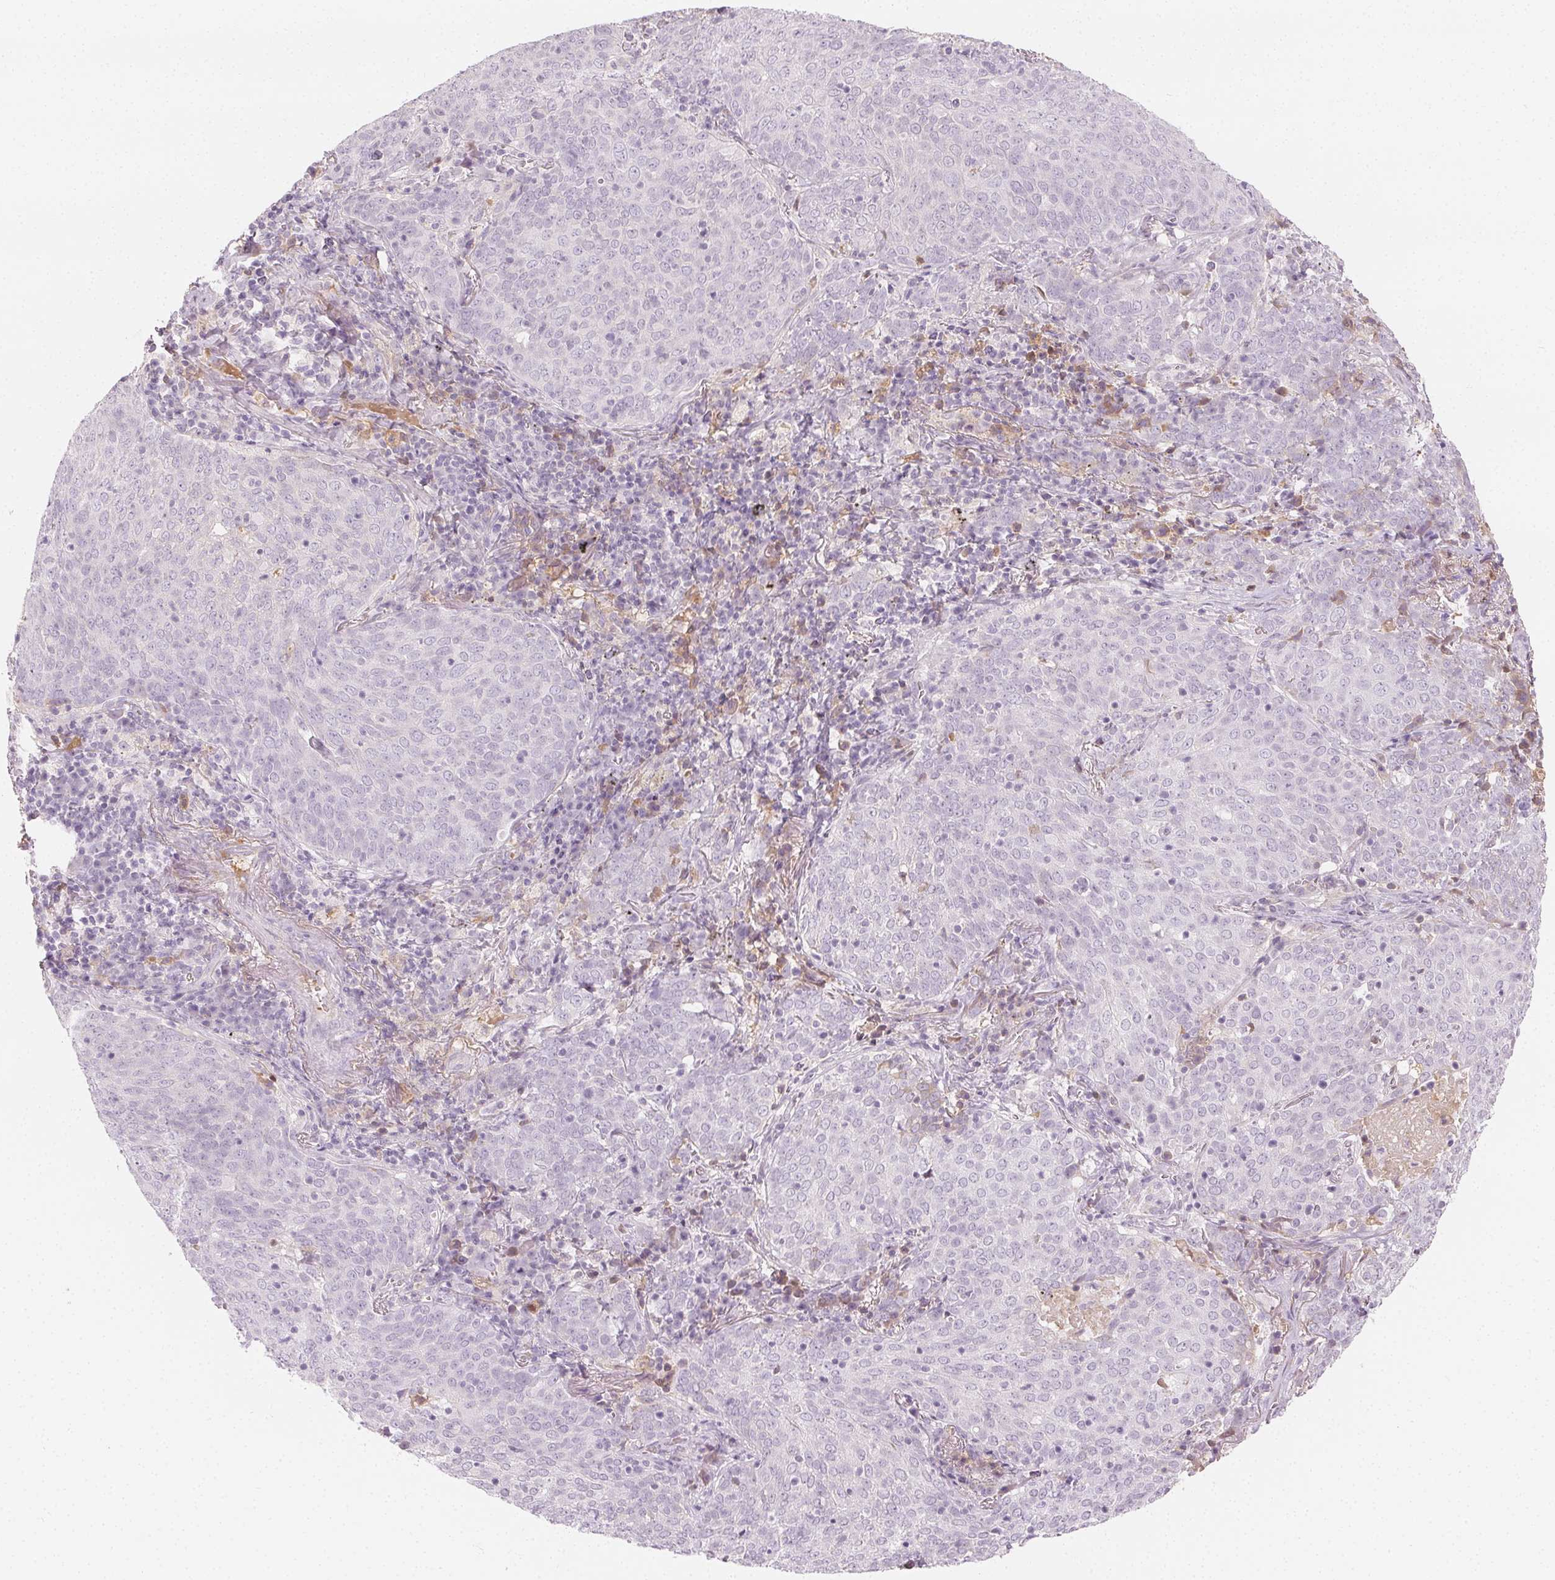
{"staining": {"intensity": "negative", "quantity": "none", "location": "none"}, "tissue": "lung cancer", "cell_type": "Tumor cells", "image_type": "cancer", "snomed": [{"axis": "morphology", "description": "Squamous cell carcinoma, NOS"}, {"axis": "topography", "description": "Lung"}], "caption": "Immunohistochemical staining of squamous cell carcinoma (lung) demonstrates no significant positivity in tumor cells.", "gene": "AFM", "patient": {"sex": "male", "age": 82}}